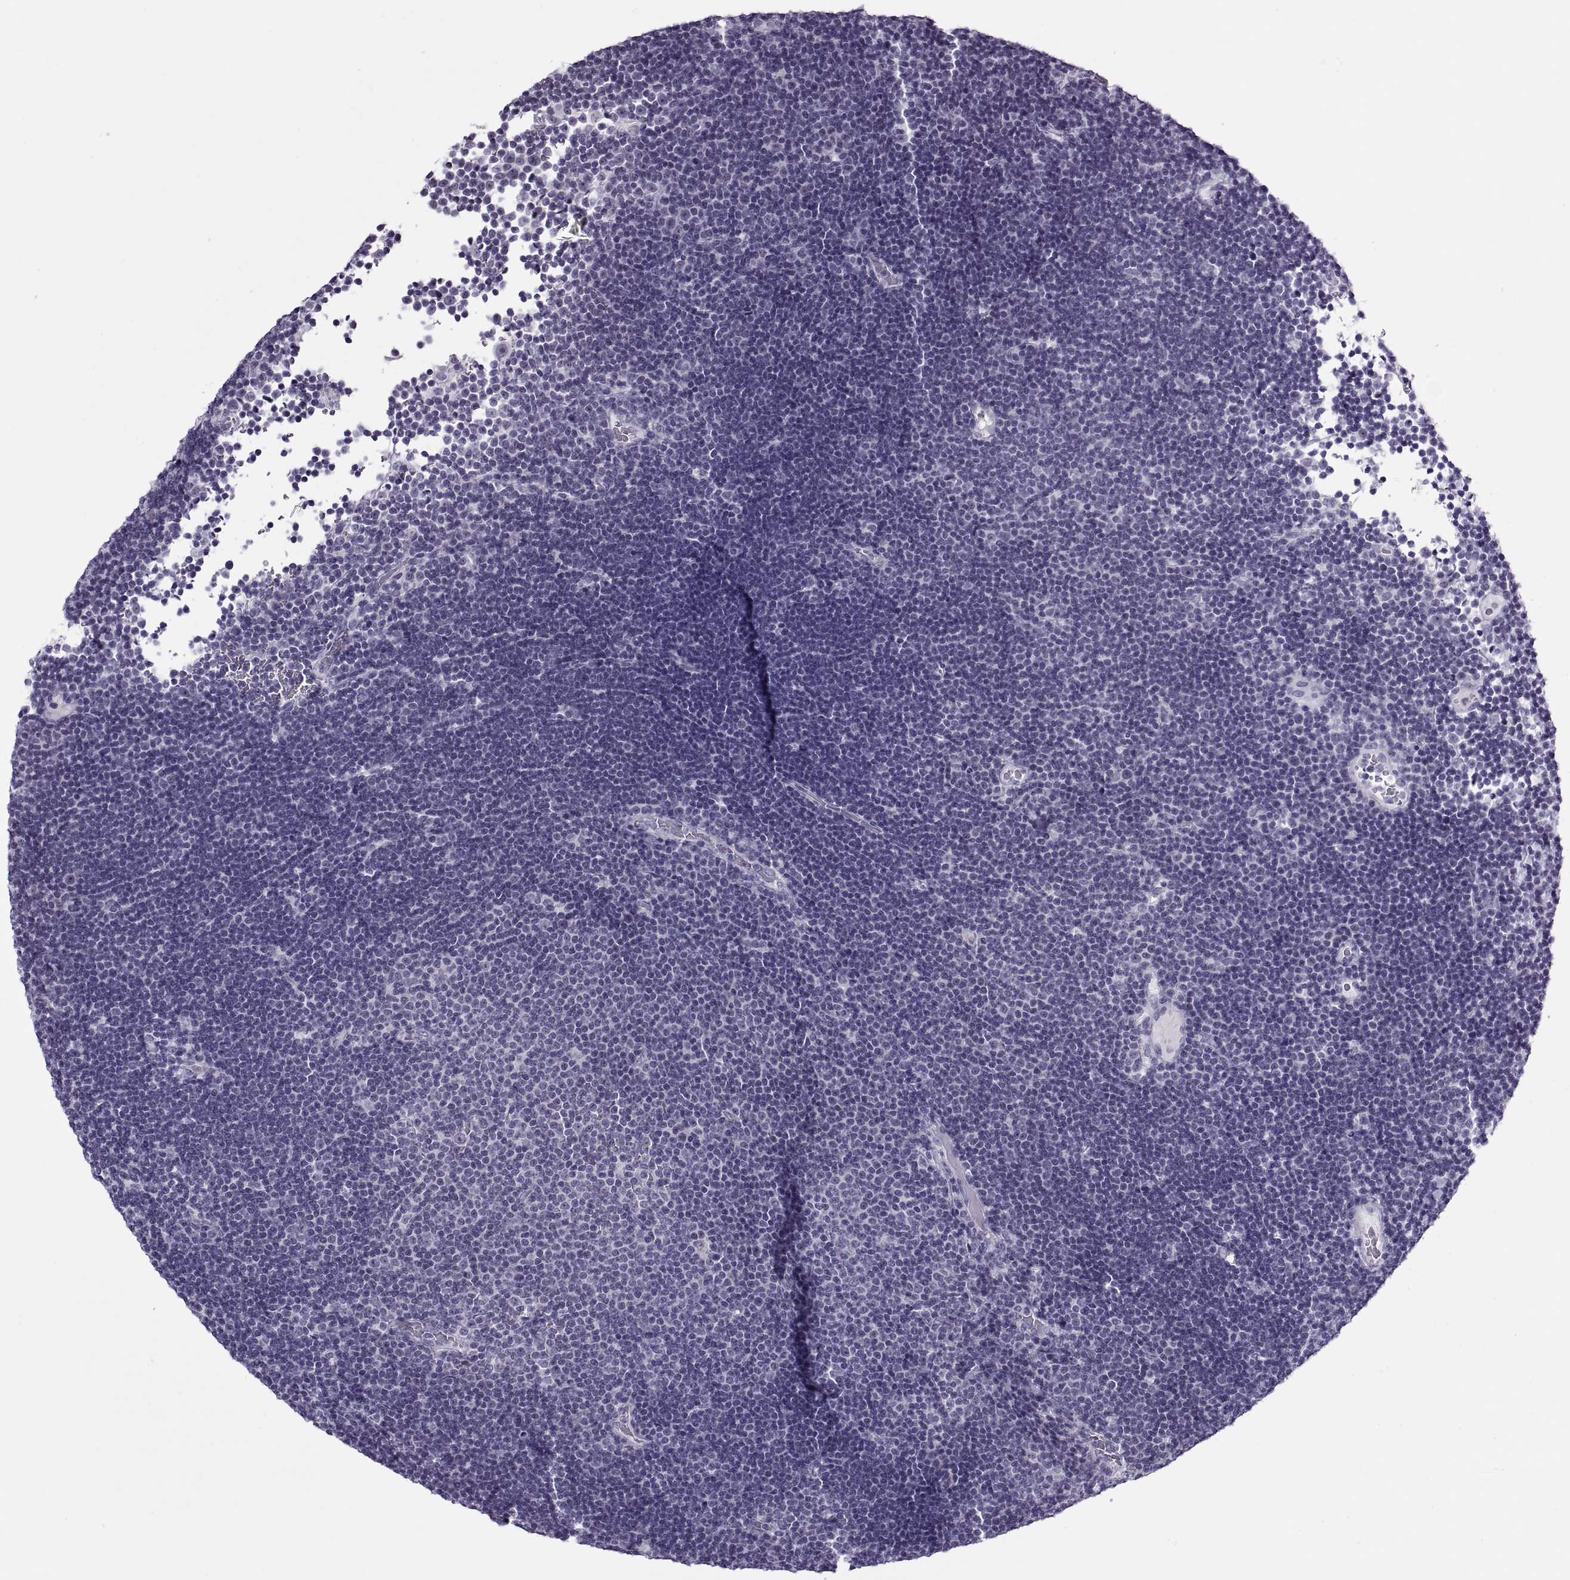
{"staining": {"intensity": "negative", "quantity": "none", "location": "none"}, "tissue": "lymphoma", "cell_type": "Tumor cells", "image_type": "cancer", "snomed": [{"axis": "morphology", "description": "Malignant lymphoma, non-Hodgkin's type, Low grade"}, {"axis": "topography", "description": "Brain"}], "caption": "DAB immunohistochemical staining of human lymphoma reveals no significant positivity in tumor cells.", "gene": "FAM24A", "patient": {"sex": "female", "age": 66}}